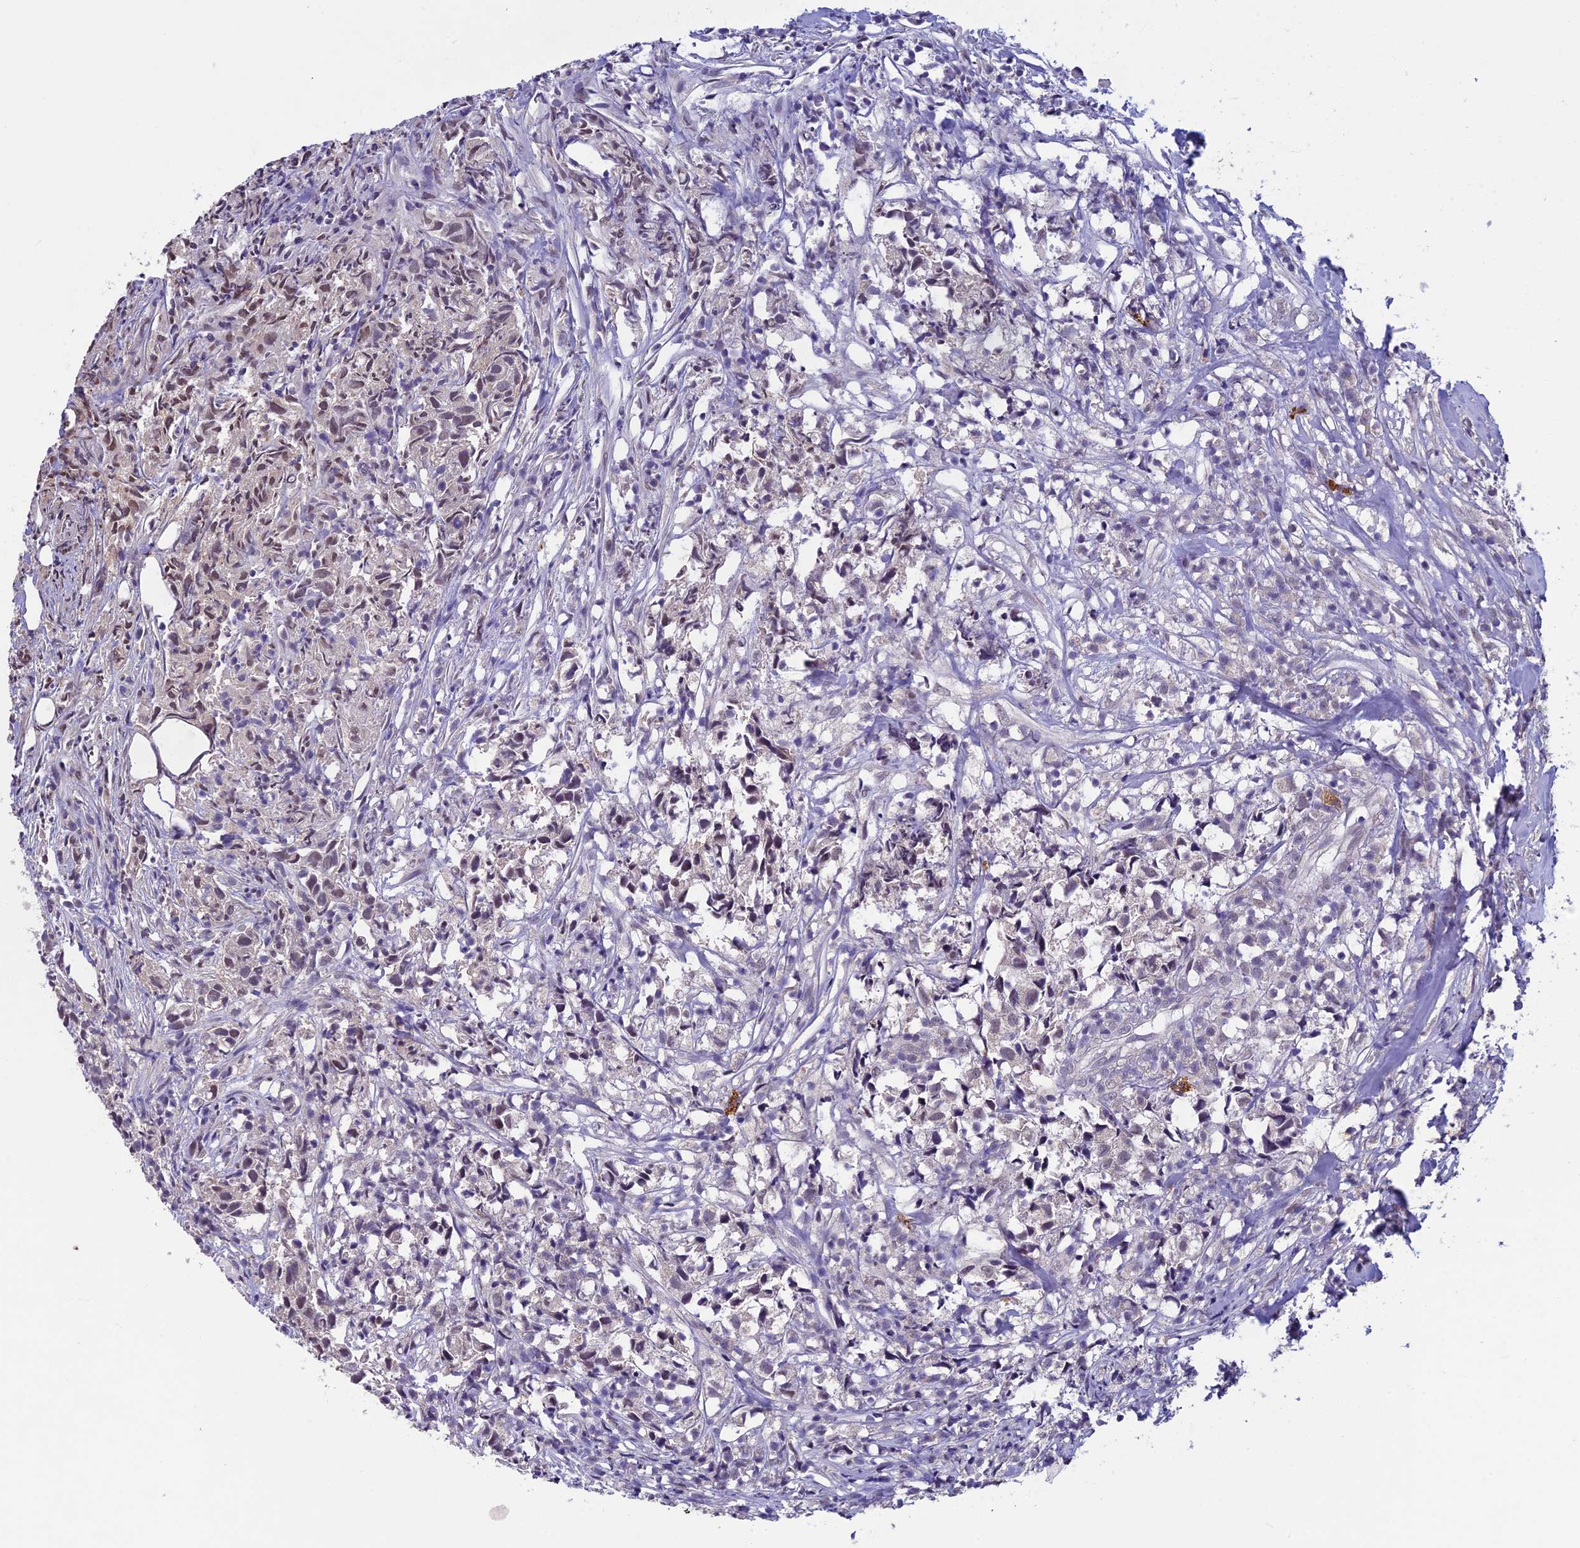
{"staining": {"intensity": "weak", "quantity": "<25%", "location": "cytoplasmic/membranous,nuclear"}, "tissue": "urothelial cancer", "cell_type": "Tumor cells", "image_type": "cancer", "snomed": [{"axis": "morphology", "description": "Urothelial carcinoma, High grade"}, {"axis": "topography", "description": "Urinary bladder"}], "caption": "High power microscopy photomicrograph of an immunohistochemistry image of urothelial carcinoma (high-grade), revealing no significant positivity in tumor cells. (Immunohistochemistry, brightfield microscopy, high magnification).", "gene": "RNF40", "patient": {"sex": "female", "age": 75}}